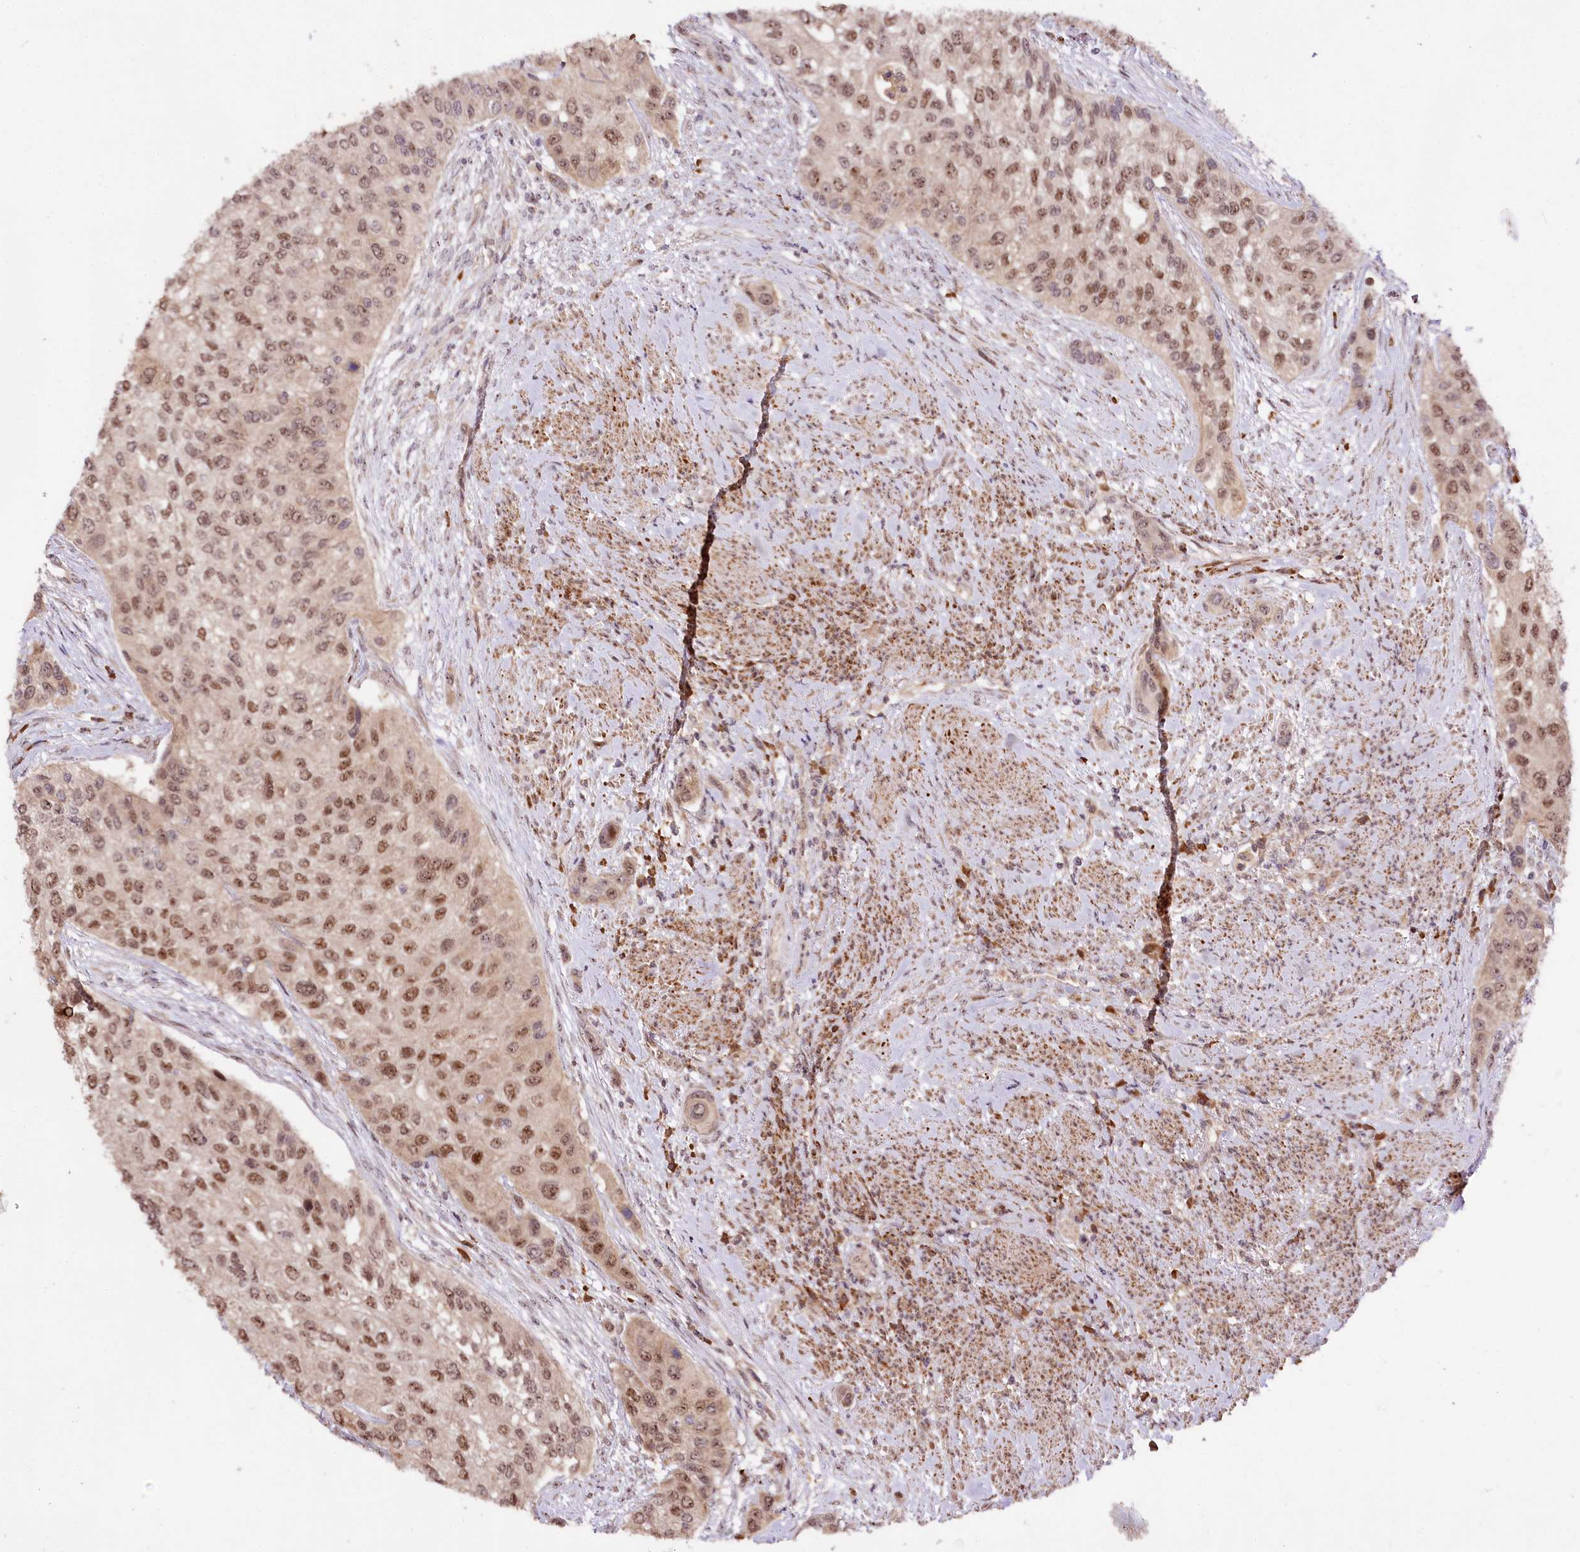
{"staining": {"intensity": "moderate", "quantity": ">75%", "location": "nuclear"}, "tissue": "urothelial cancer", "cell_type": "Tumor cells", "image_type": "cancer", "snomed": [{"axis": "morphology", "description": "Normal tissue, NOS"}, {"axis": "morphology", "description": "Urothelial carcinoma, High grade"}, {"axis": "topography", "description": "Vascular tissue"}, {"axis": "topography", "description": "Urinary bladder"}], "caption": "High-grade urothelial carcinoma stained with a brown dye shows moderate nuclear positive positivity in approximately >75% of tumor cells.", "gene": "DMP1", "patient": {"sex": "female", "age": 56}}